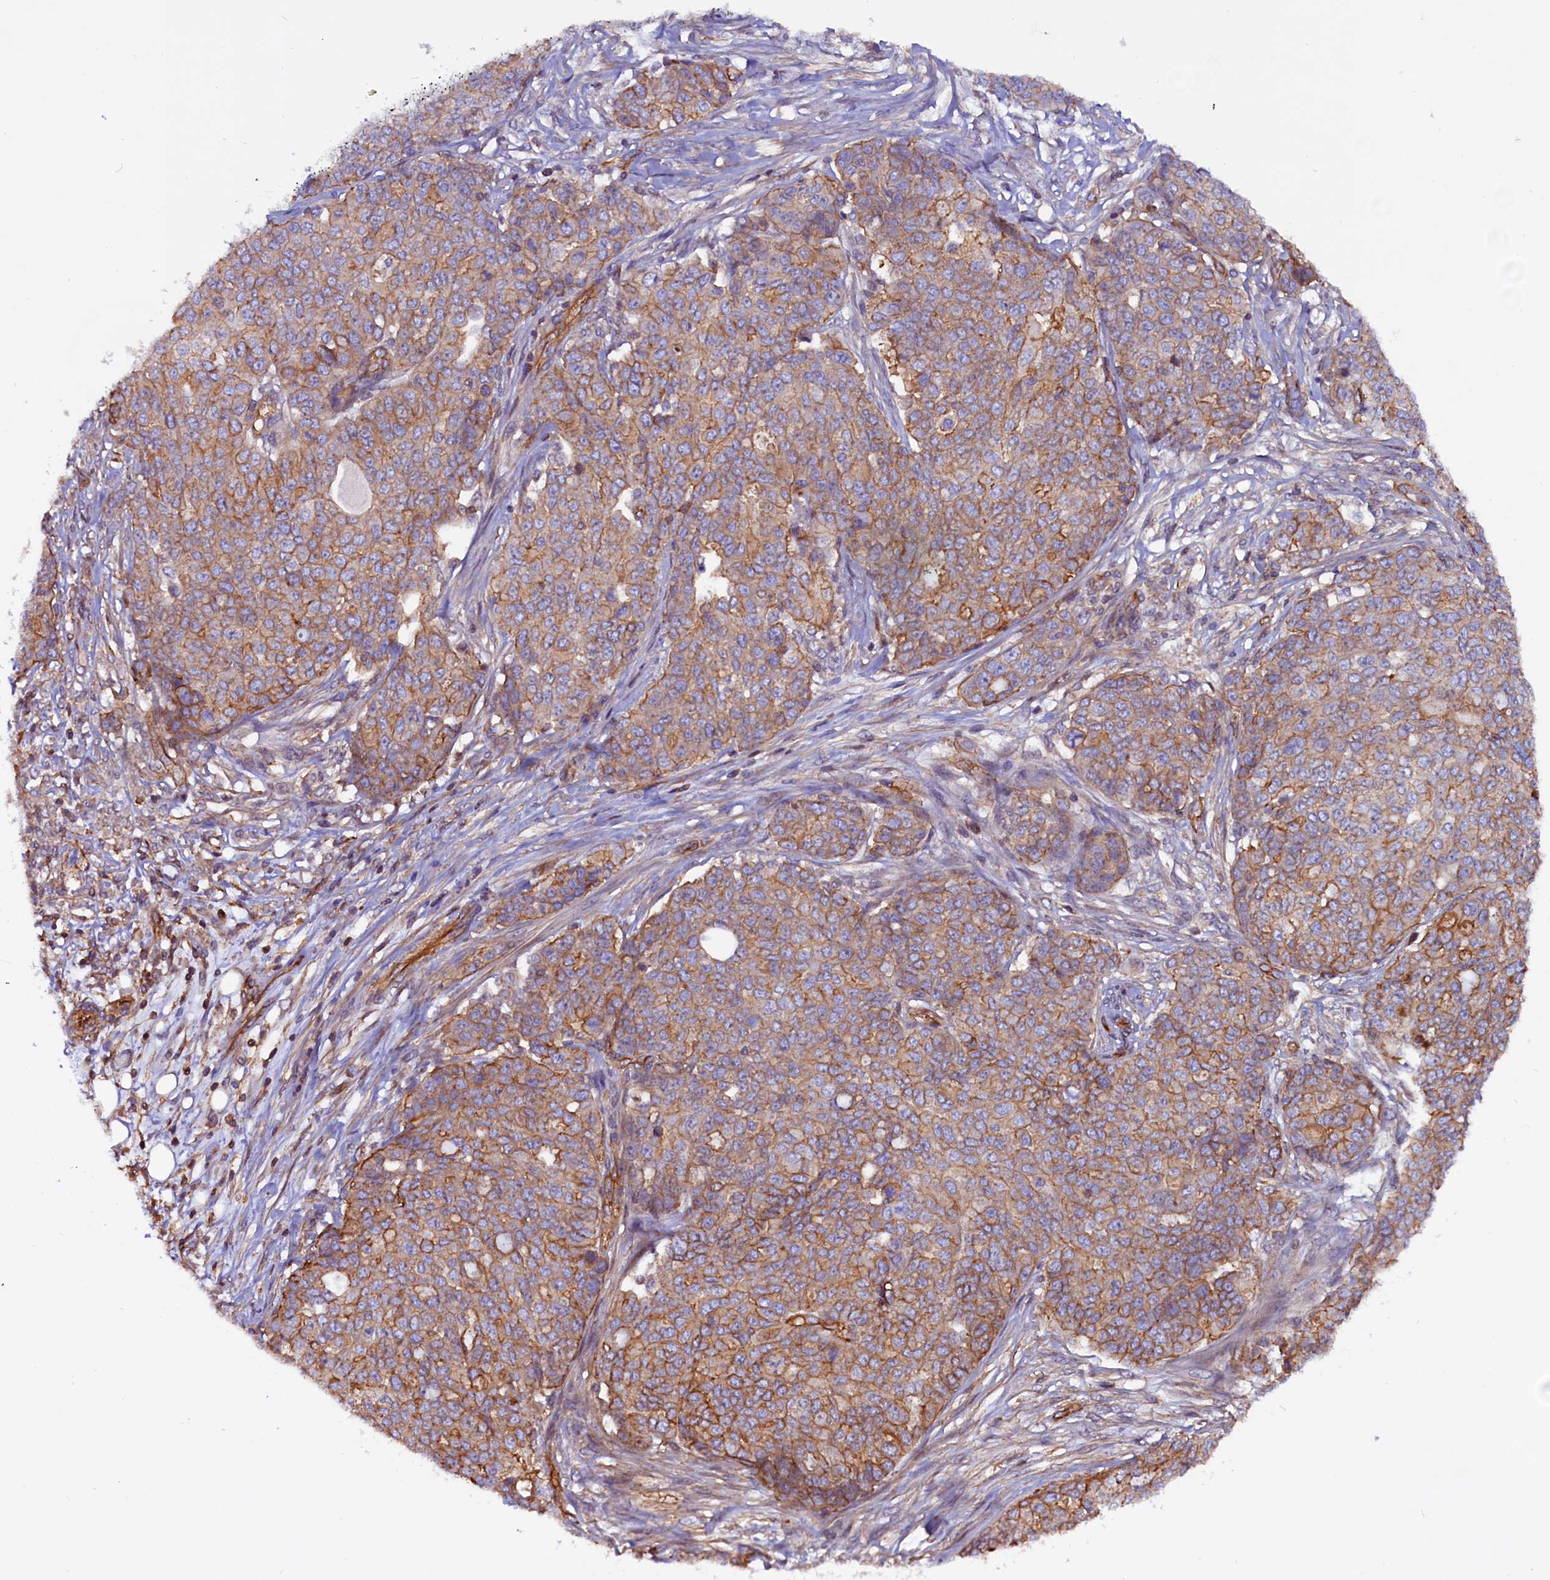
{"staining": {"intensity": "moderate", "quantity": "25%-75%", "location": "cytoplasmic/membranous"}, "tissue": "ovarian cancer", "cell_type": "Tumor cells", "image_type": "cancer", "snomed": [{"axis": "morphology", "description": "Cystadenocarcinoma, serous, NOS"}, {"axis": "topography", "description": "Soft tissue"}, {"axis": "topography", "description": "Ovary"}], "caption": "A medium amount of moderate cytoplasmic/membranous staining is identified in approximately 25%-75% of tumor cells in ovarian serous cystadenocarcinoma tissue.", "gene": "ZNF749", "patient": {"sex": "female", "age": 57}}